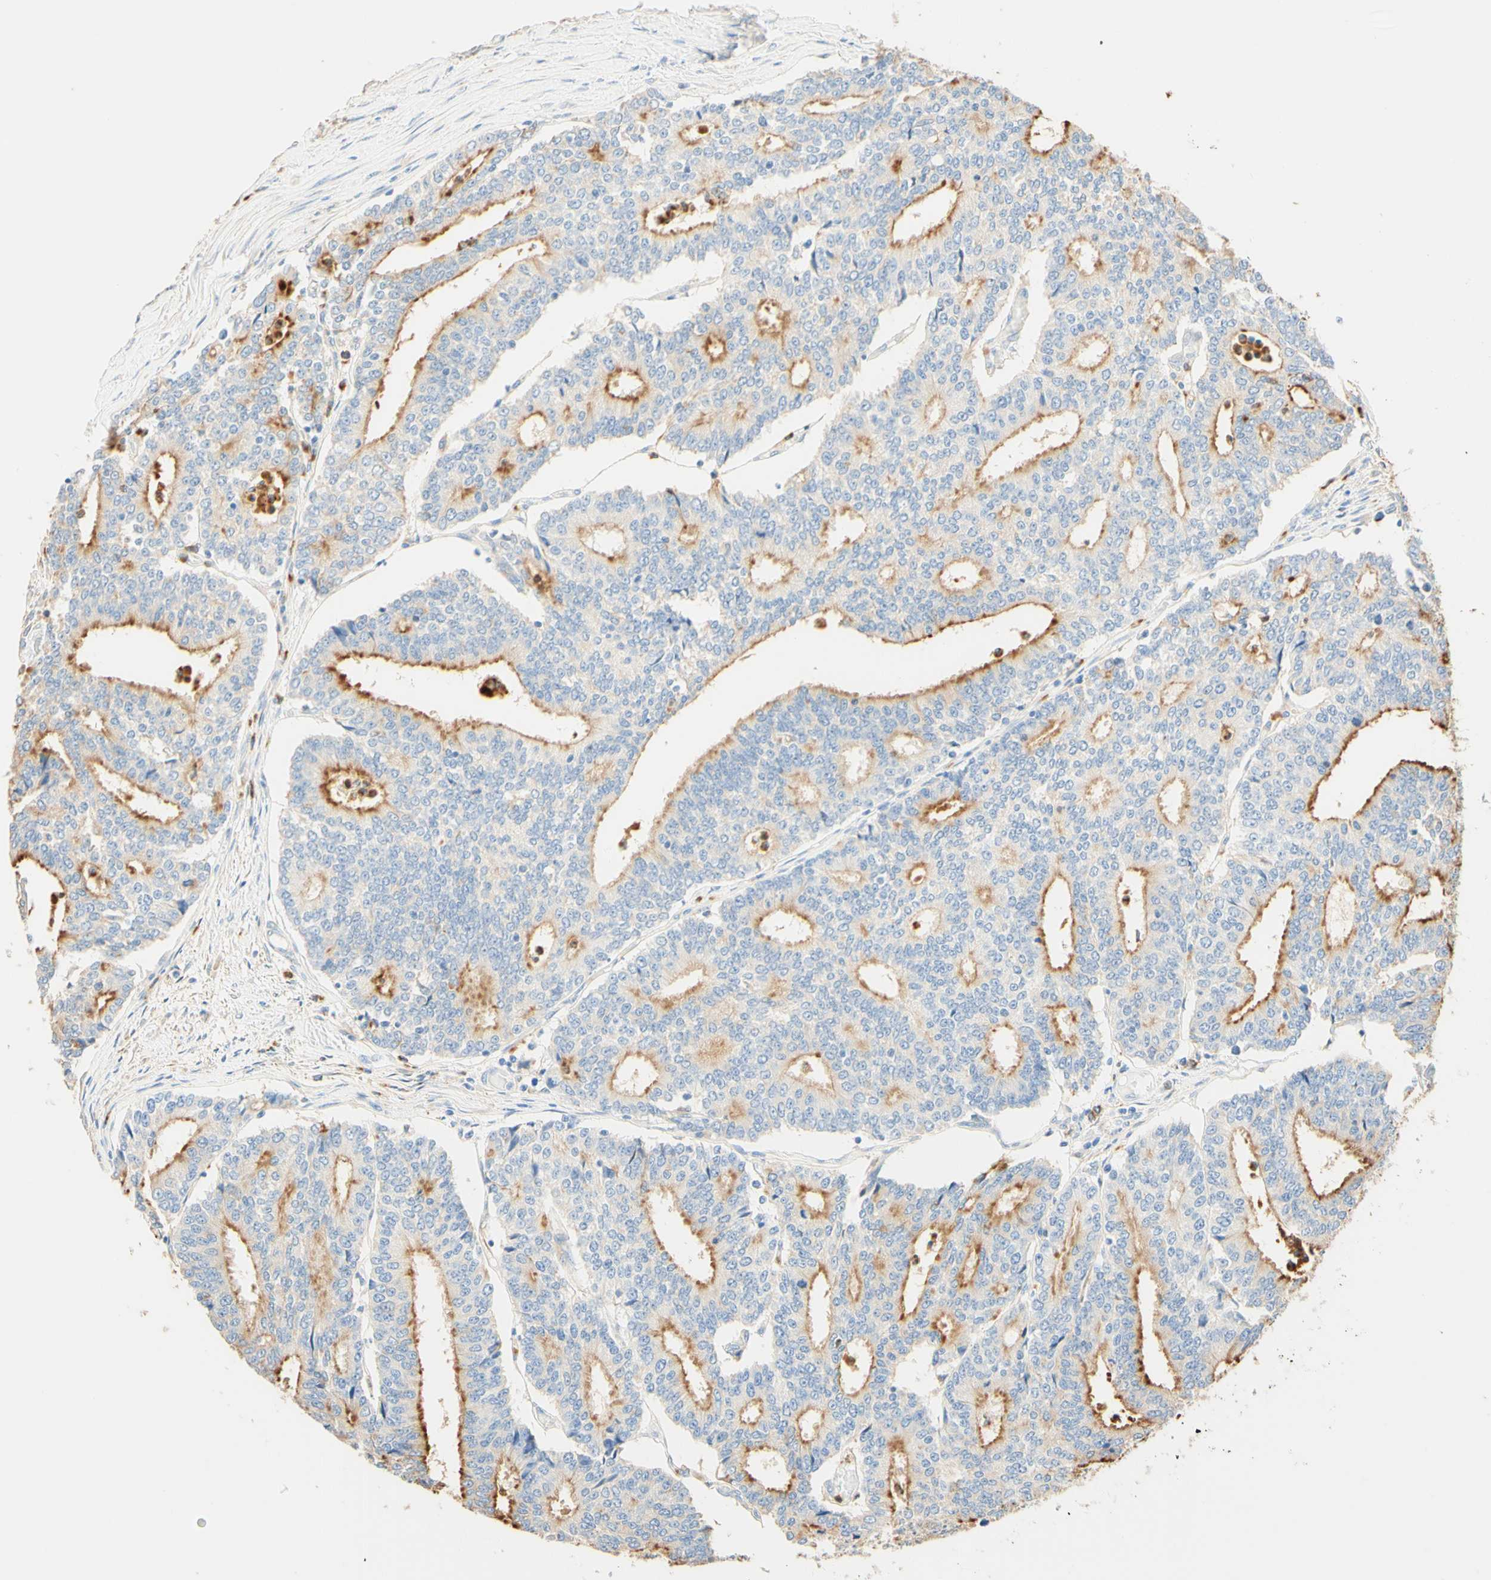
{"staining": {"intensity": "moderate", "quantity": "25%-75%", "location": "cytoplasmic/membranous"}, "tissue": "prostate cancer", "cell_type": "Tumor cells", "image_type": "cancer", "snomed": [{"axis": "morphology", "description": "Normal tissue, NOS"}, {"axis": "morphology", "description": "Adenocarcinoma, High grade"}, {"axis": "topography", "description": "Prostate"}, {"axis": "topography", "description": "Seminal veicle"}], "caption": "Immunohistochemistry (DAB) staining of human prostate adenocarcinoma (high-grade) exhibits moderate cytoplasmic/membranous protein expression in approximately 25%-75% of tumor cells.", "gene": "CD63", "patient": {"sex": "male", "age": 55}}